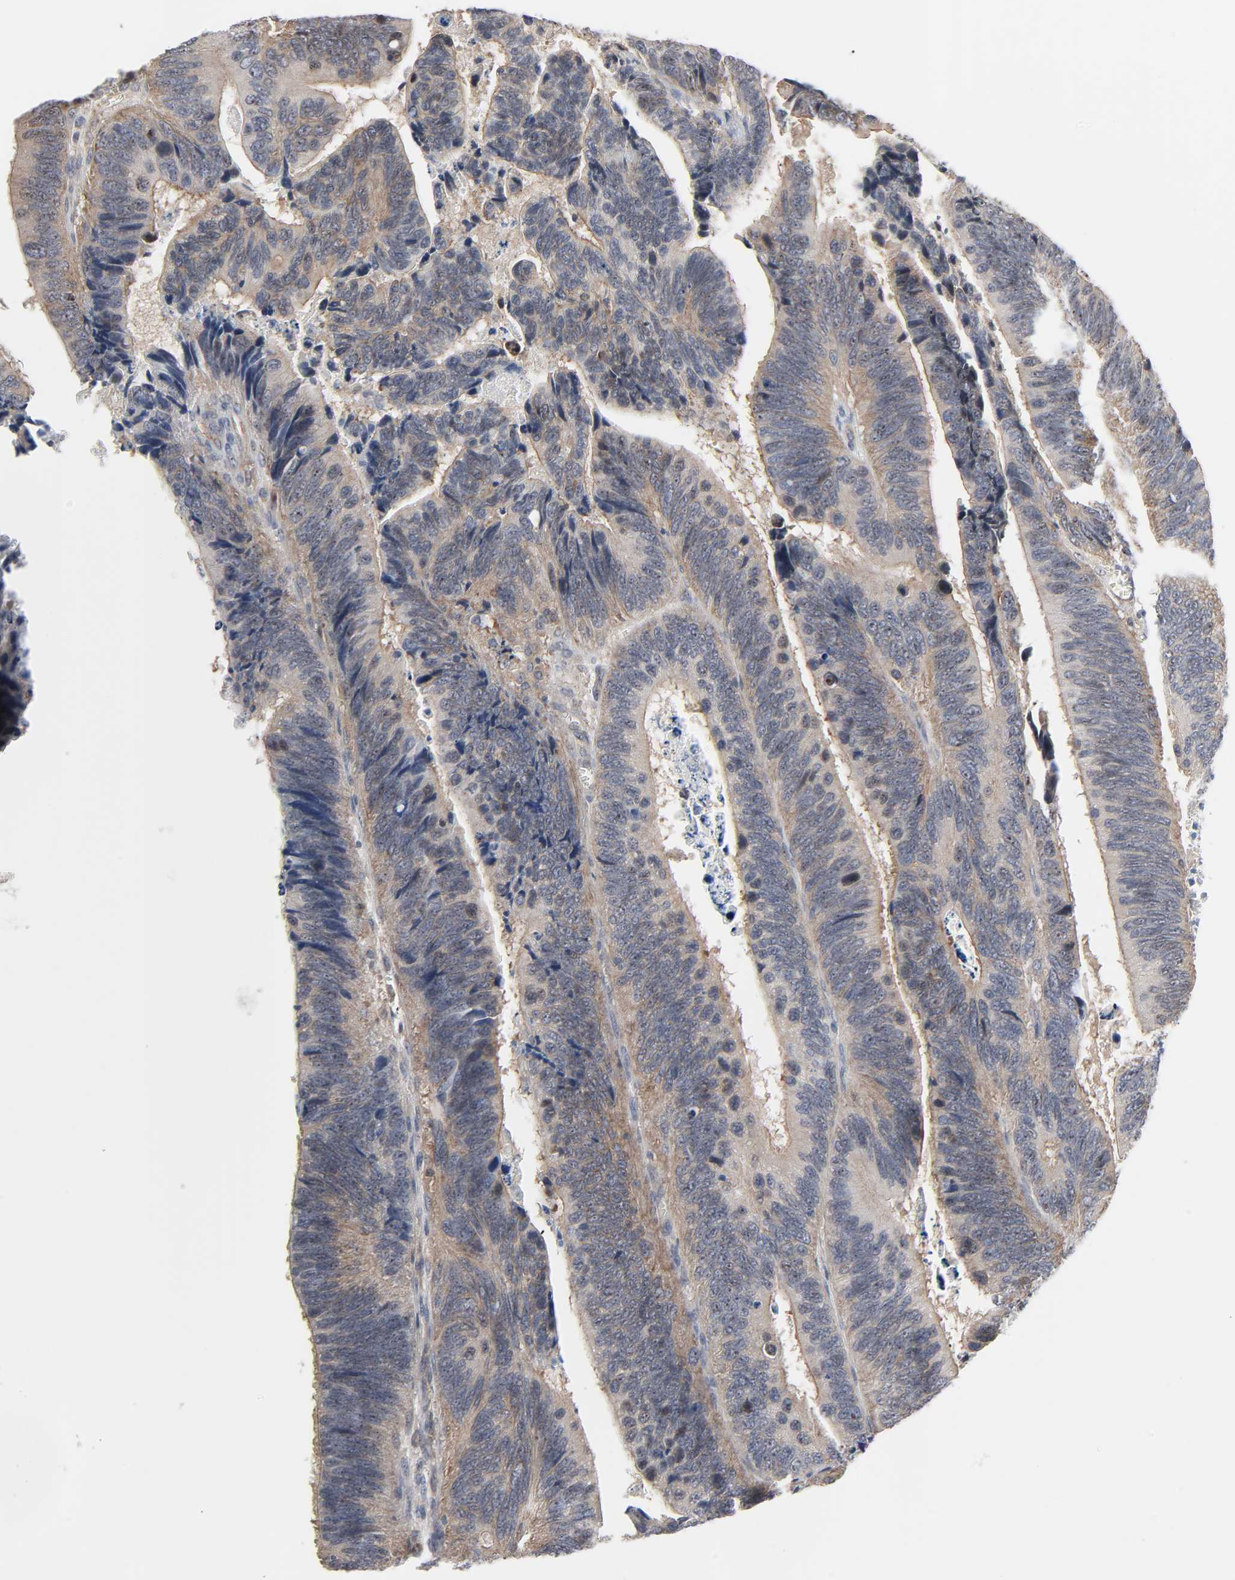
{"staining": {"intensity": "weak", "quantity": ">75%", "location": "cytoplasmic/membranous,nuclear"}, "tissue": "colorectal cancer", "cell_type": "Tumor cells", "image_type": "cancer", "snomed": [{"axis": "morphology", "description": "Adenocarcinoma, NOS"}, {"axis": "topography", "description": "Colon"}], "caption": "Adenocarcinoma (colorectal) stained with DAB immunohistochemistry (IHC) demonstrates low levels of weak cytoplasmic/membranous and nuclear expression in about >75% of tumor cells.", "gene": "DDX10", "patient": {"sex": "male", "age": 72}}